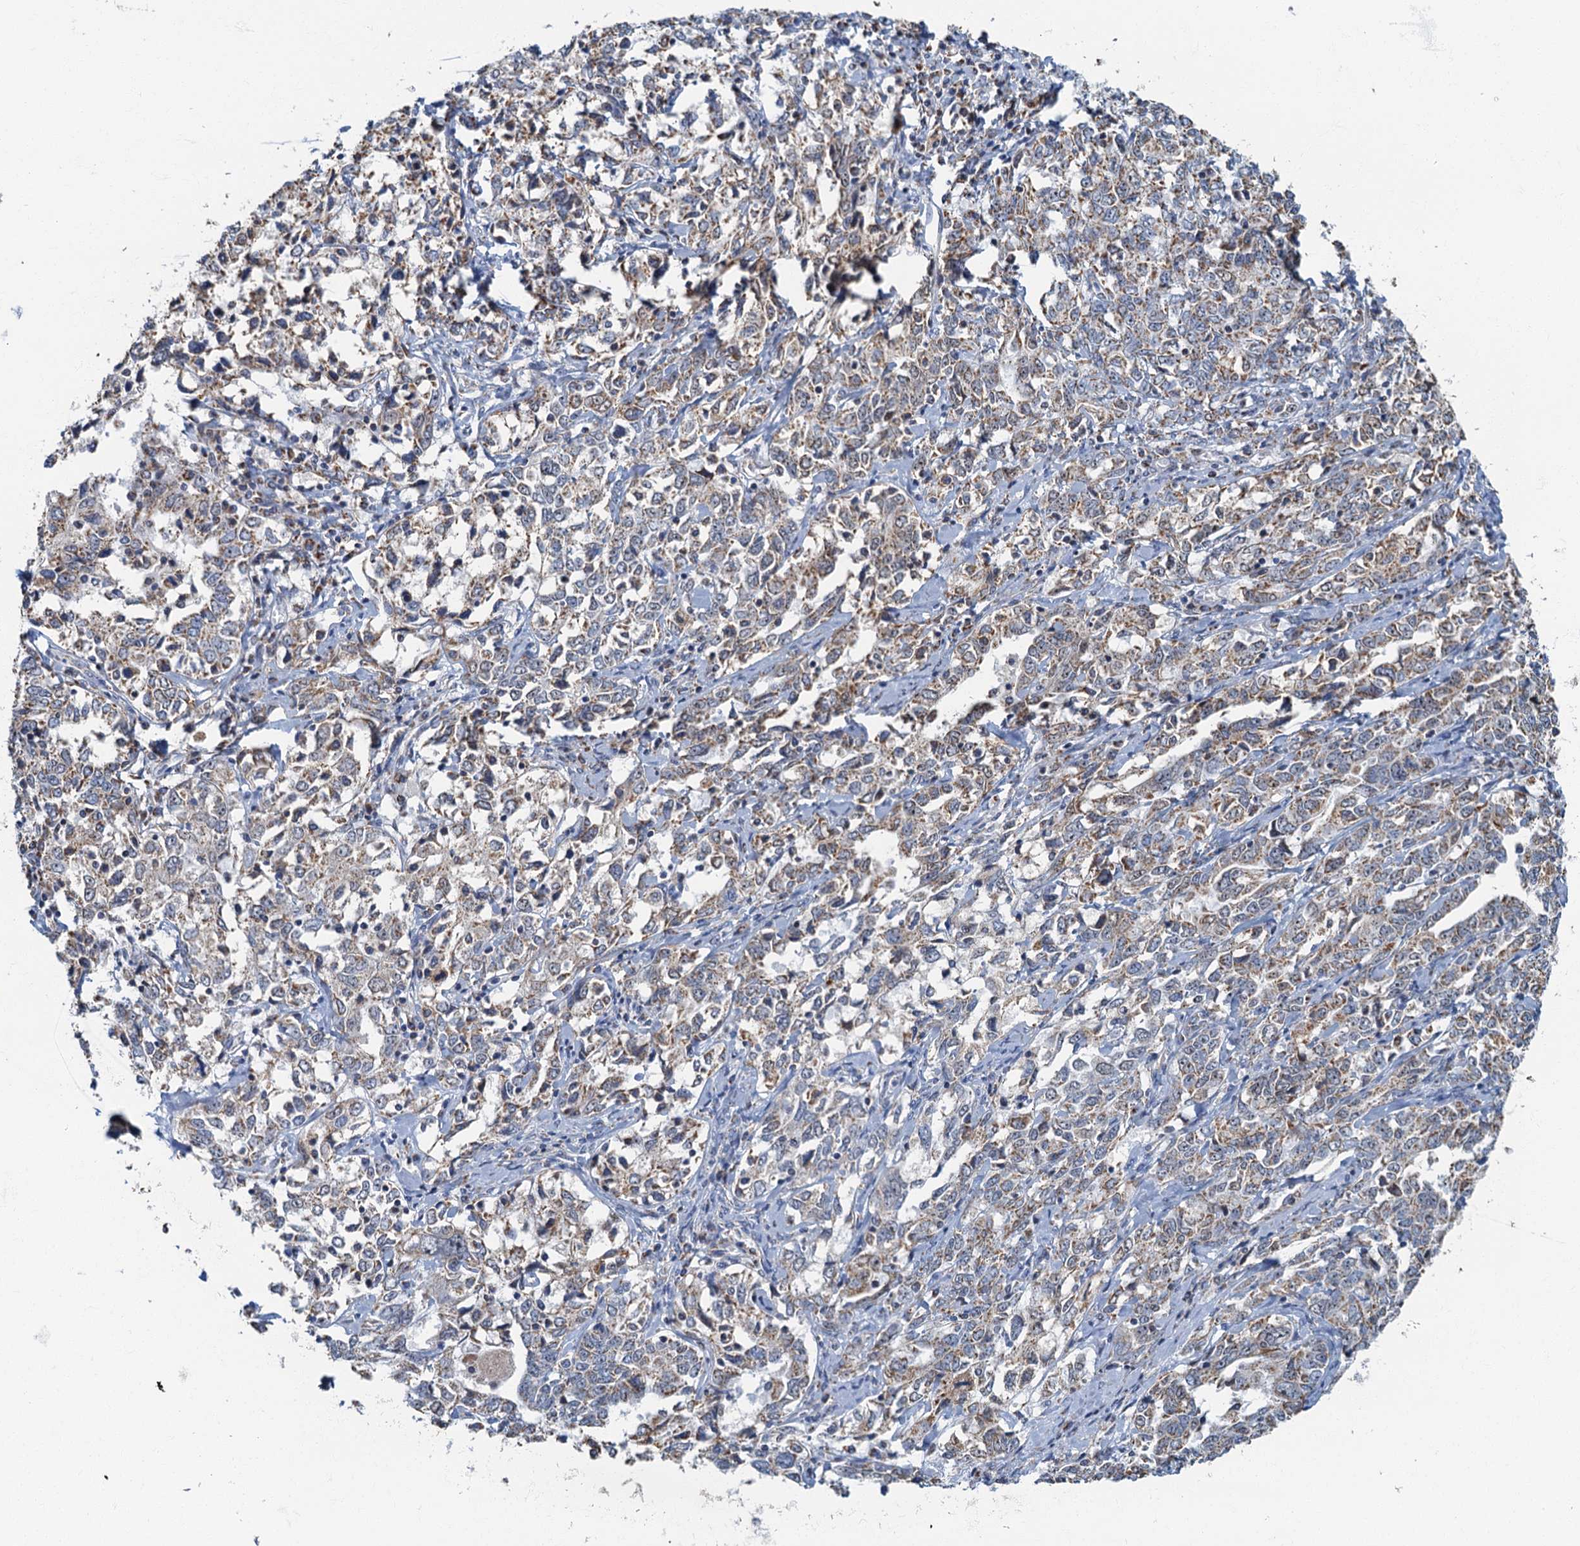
{"staining": {"intensity": "weak", "quantity": "25%-75%", "location": "cytoplasmic/membranous"}, "tissue": "ovarian cancer", "cell_type": "Tumor cells", "image_type": "cancer", "snomed": [{"axis": "morphology", "description": "Carcinoma, endometroid"}, {"axis": "topography", "description": "Ovary"}], "caption": "IHC (DAB (3,3'-diaminobenzidine)) staining of ovarian cancer (endometroid carcinoma) exhibits weak cytoplasmic/membranous protein positivity in approximately 25%-75% of tumor cells. (brown staining indicates protein expression, while blue staining denotes nuclei).", "gene": "RAD9B", "patient": {"sex": "female", "age": 62}}